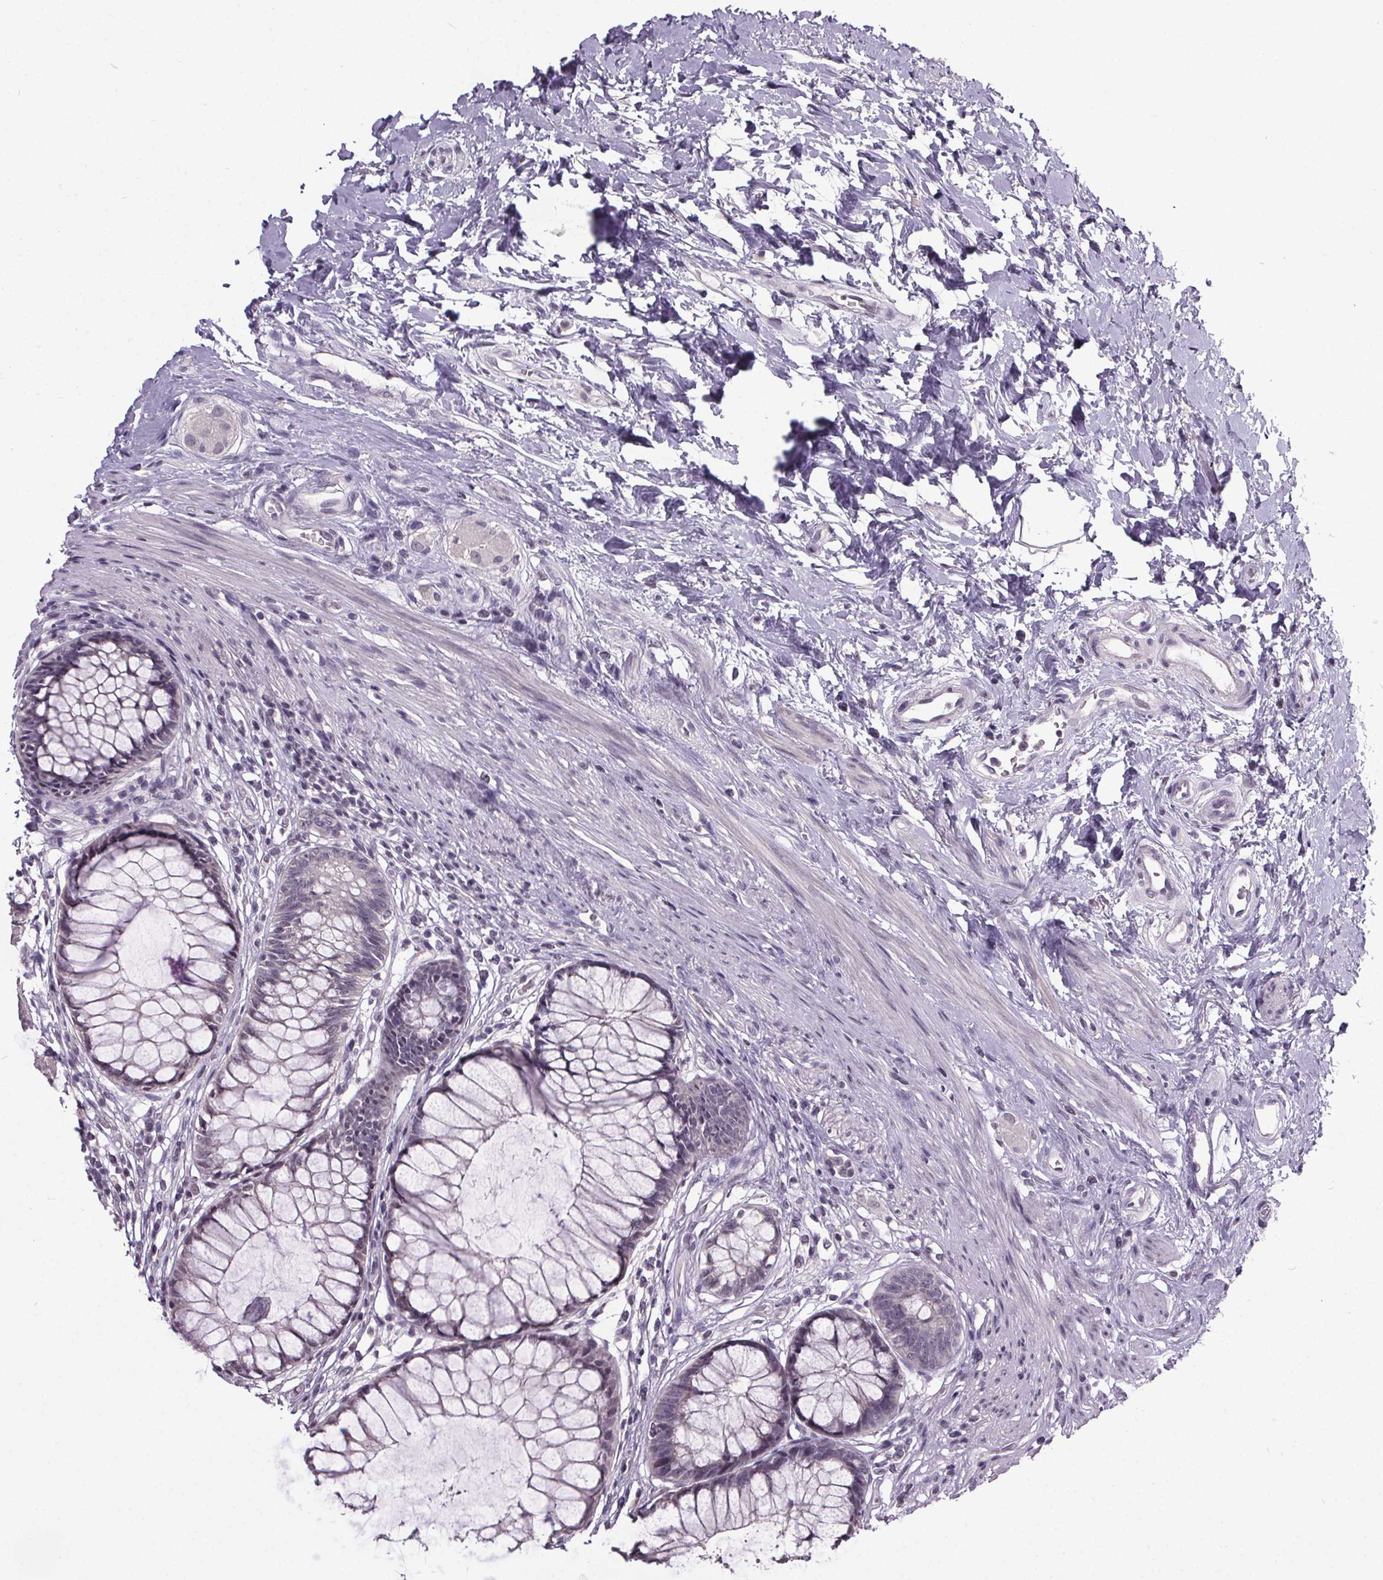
{"staining": {"intensity": "negative", "quantity": "none", "location": "none"}, "tissue": "rectum", "cell_type": "Glandular cells", "image_type": "normal", "snomed": [{"axis": "morphology", "description": "Normal tissue, NOS"}, {"axis": "topography", "description": "Smooth muscle"}, {"axis": "topography", "description": "Rectum"}], "caption": "Glandular cells are negative for brown protein staining in normal rectum. The staining is performed using DAB (3,3'-diaminobenzidine) brown chromogen with nuclei counter-stained in using hematoxylin.", "gene": "NKX6", "patient": {"sex": "male", "age": 53}}